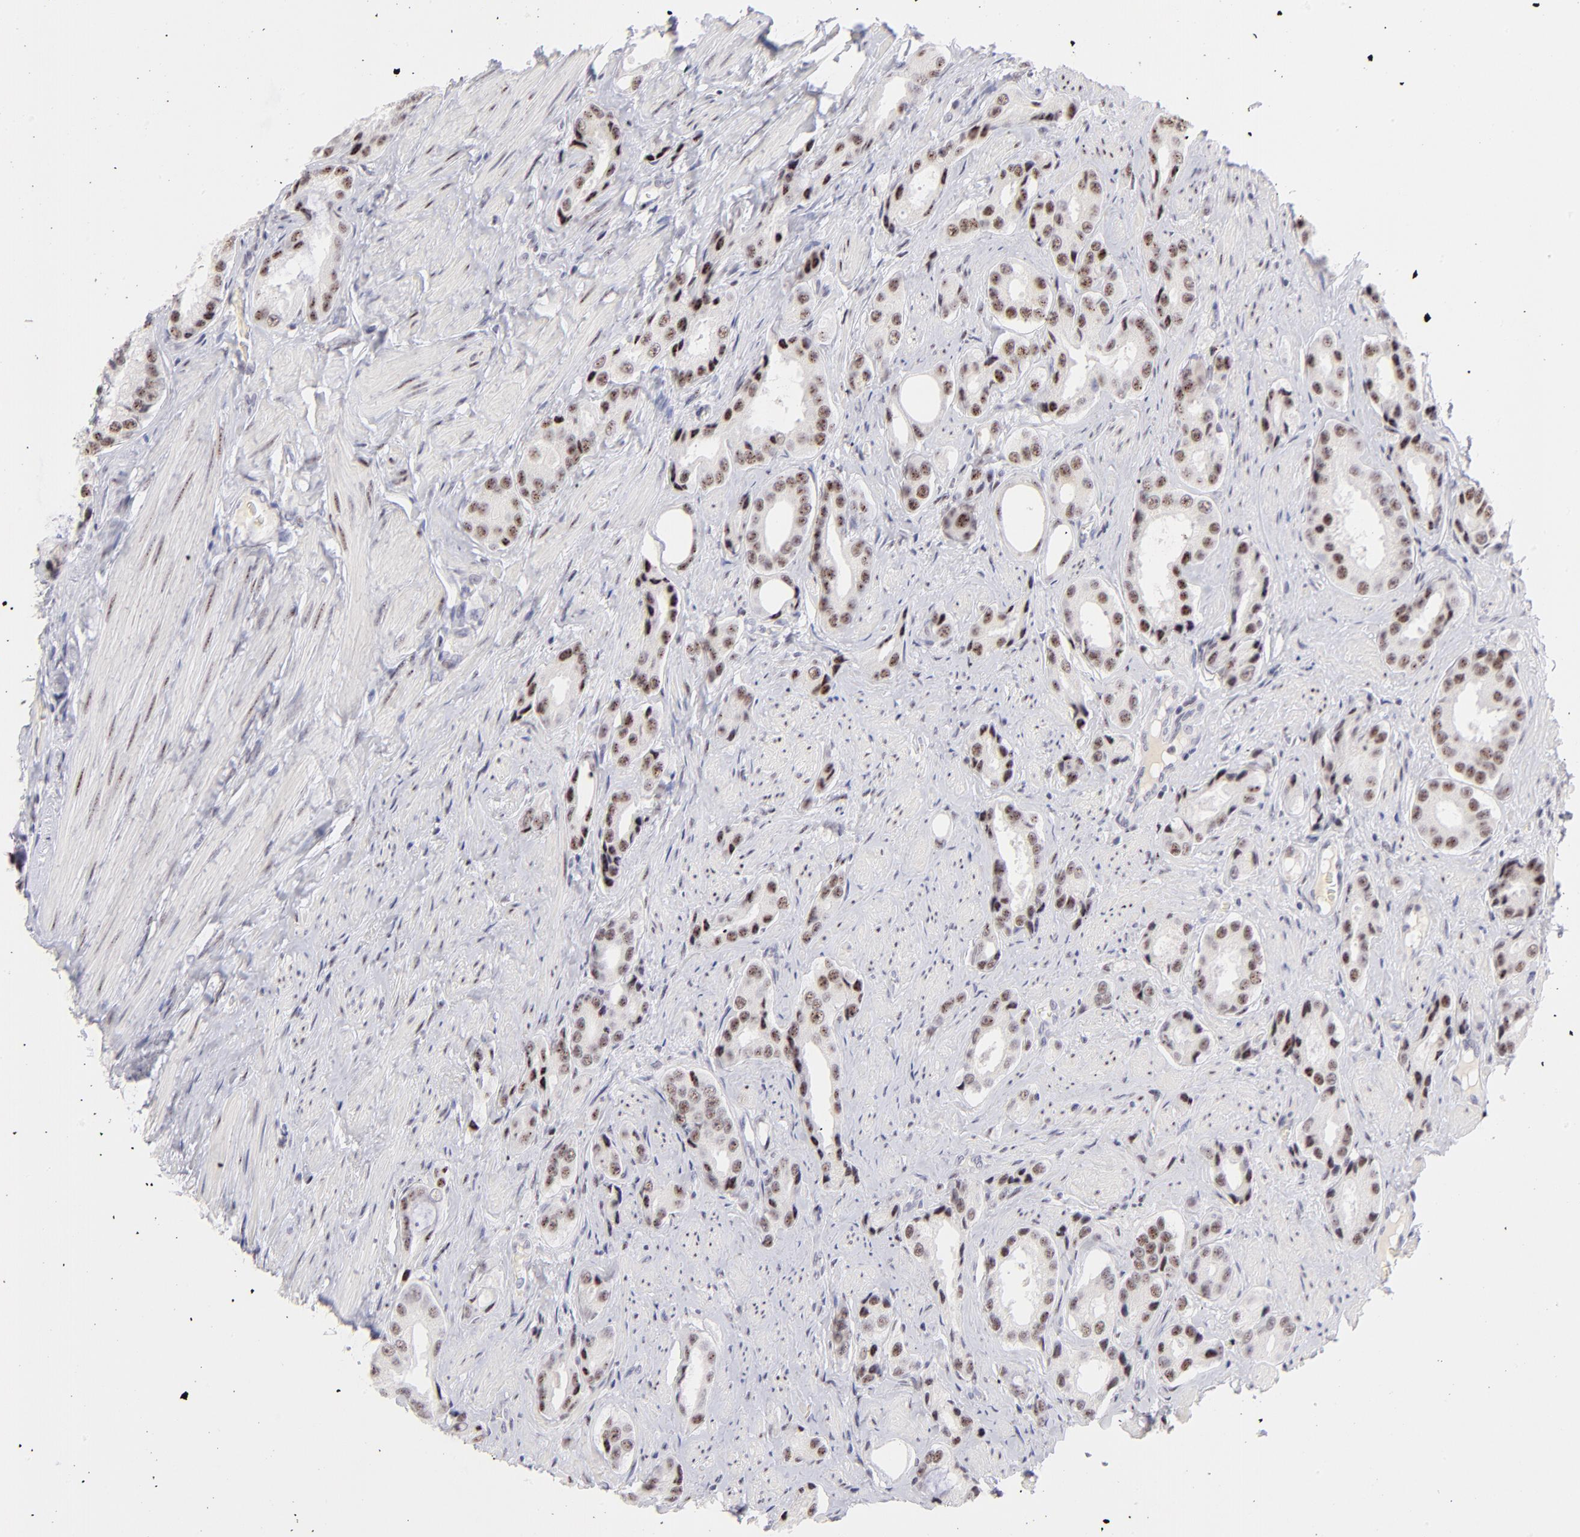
{"staining": {"intensity": "moderate", "quantity": ">75%", "location": "nuclear"}, "tissue": "prostate cancer", "cell_type": "Tumor cells", "image_type": "cancer", "snomed": [{"axis": "morphology", "description": "Adenocarcinoma, Medium grade"}, {"axis": "topography", "description": "Prostate"}], "caption": "IHC photomicrograph of neoplastic tissue: human prostate cancer (adenocarcinoma (medium-grade)) stained using IHC demonstrates medium levels of moderate protein expression localized specifically in the nuclear of tumor cells, appearing as a nuclear brown color.", "gene": "CDC25C", "patient": {"sex": "male", "age": 60}}